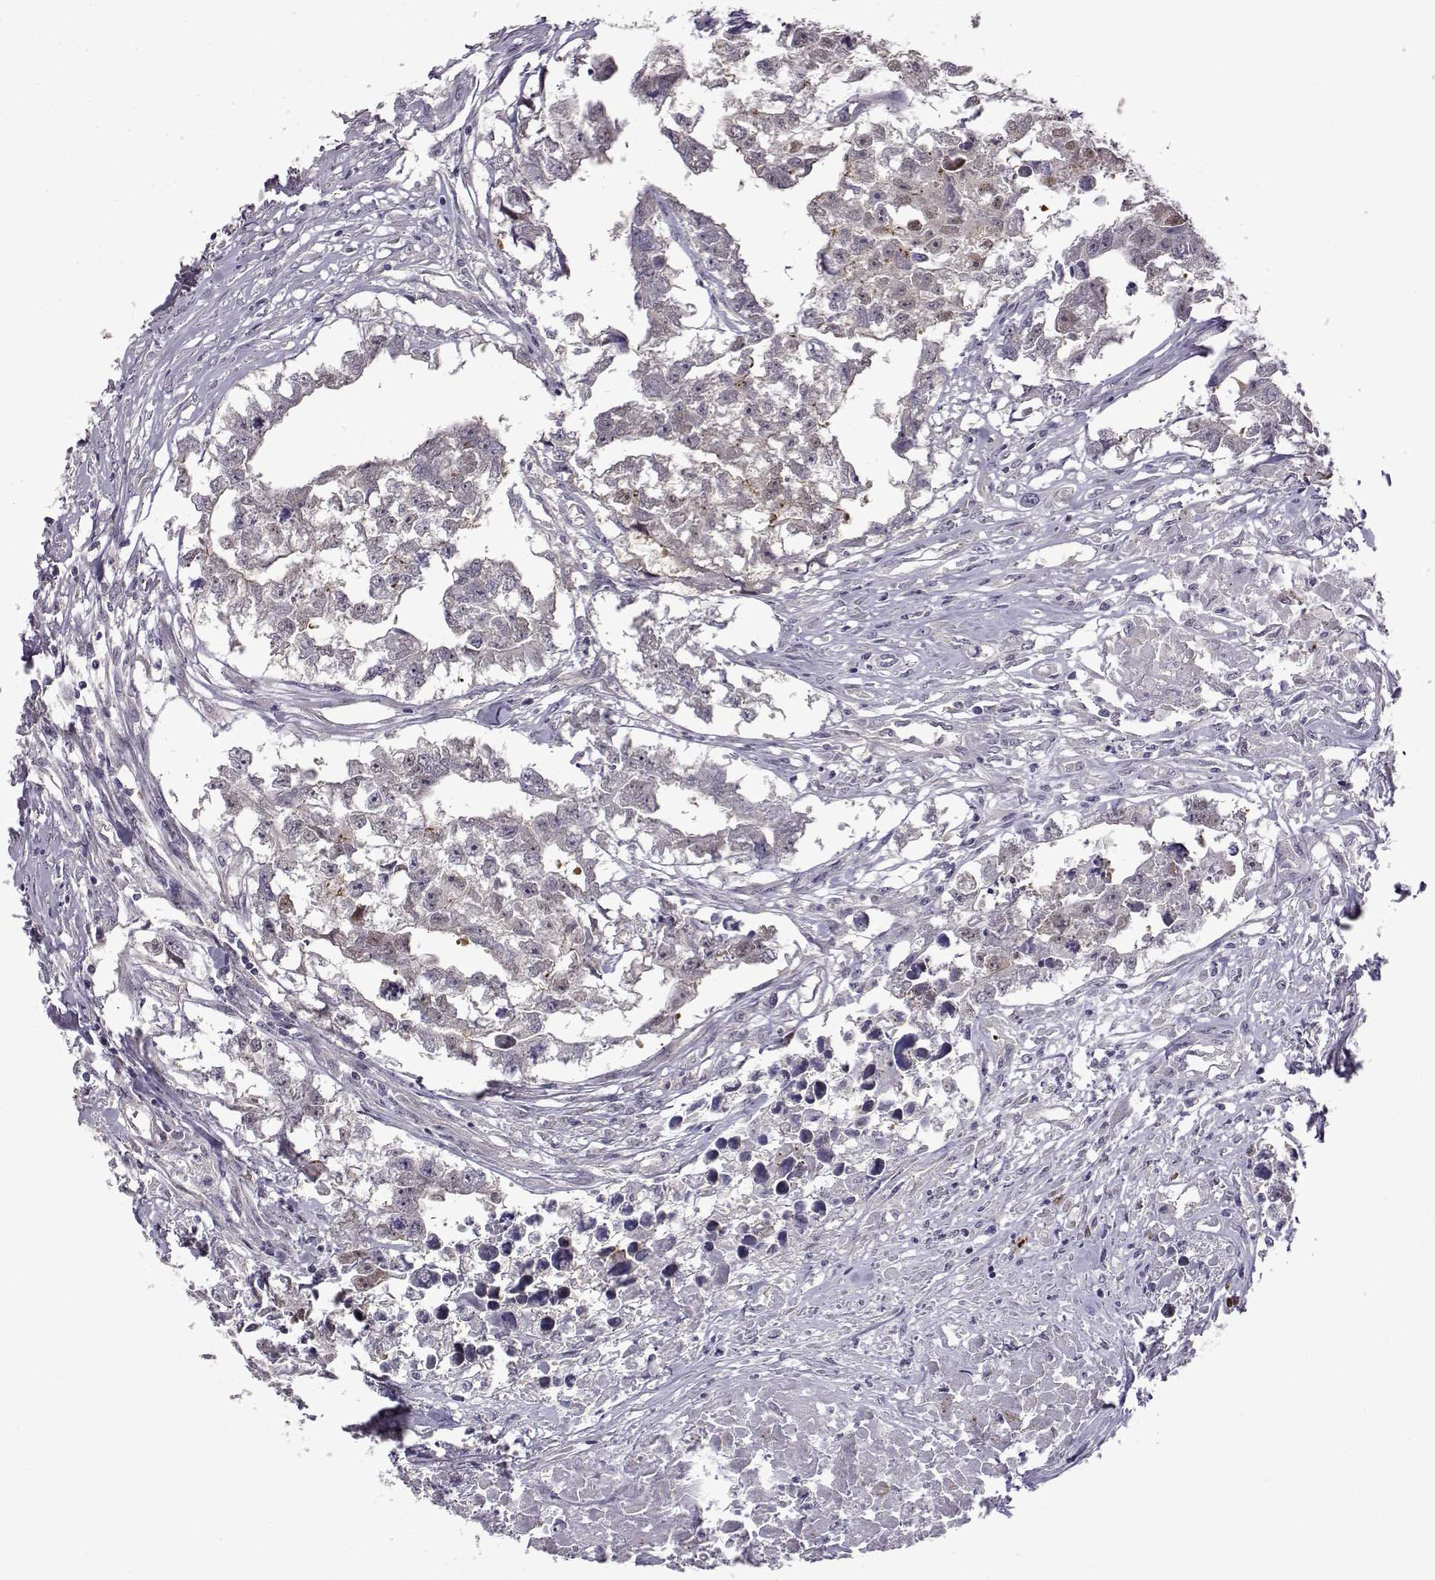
{"staining": {"intensity": "negative", "quantity": "none", "location": "none"}, "tissue": "testis cancer", "cell_type": "Tumor cells", "image_type": "cancer", "snomed": [{"axis": "morphology", "description": "Carcinoma, Embryonal, NOS"}, {"axis": "morphology", "description": "Teratoma, malignant, NOS"}, {"axis": "topography", "description": "Testis"}], "caption": "IHC of testis embryonal carcinoma displays no staining in tumor cells.", "gene": "VGF", "patient": {"sex": "male", "age": 44}}